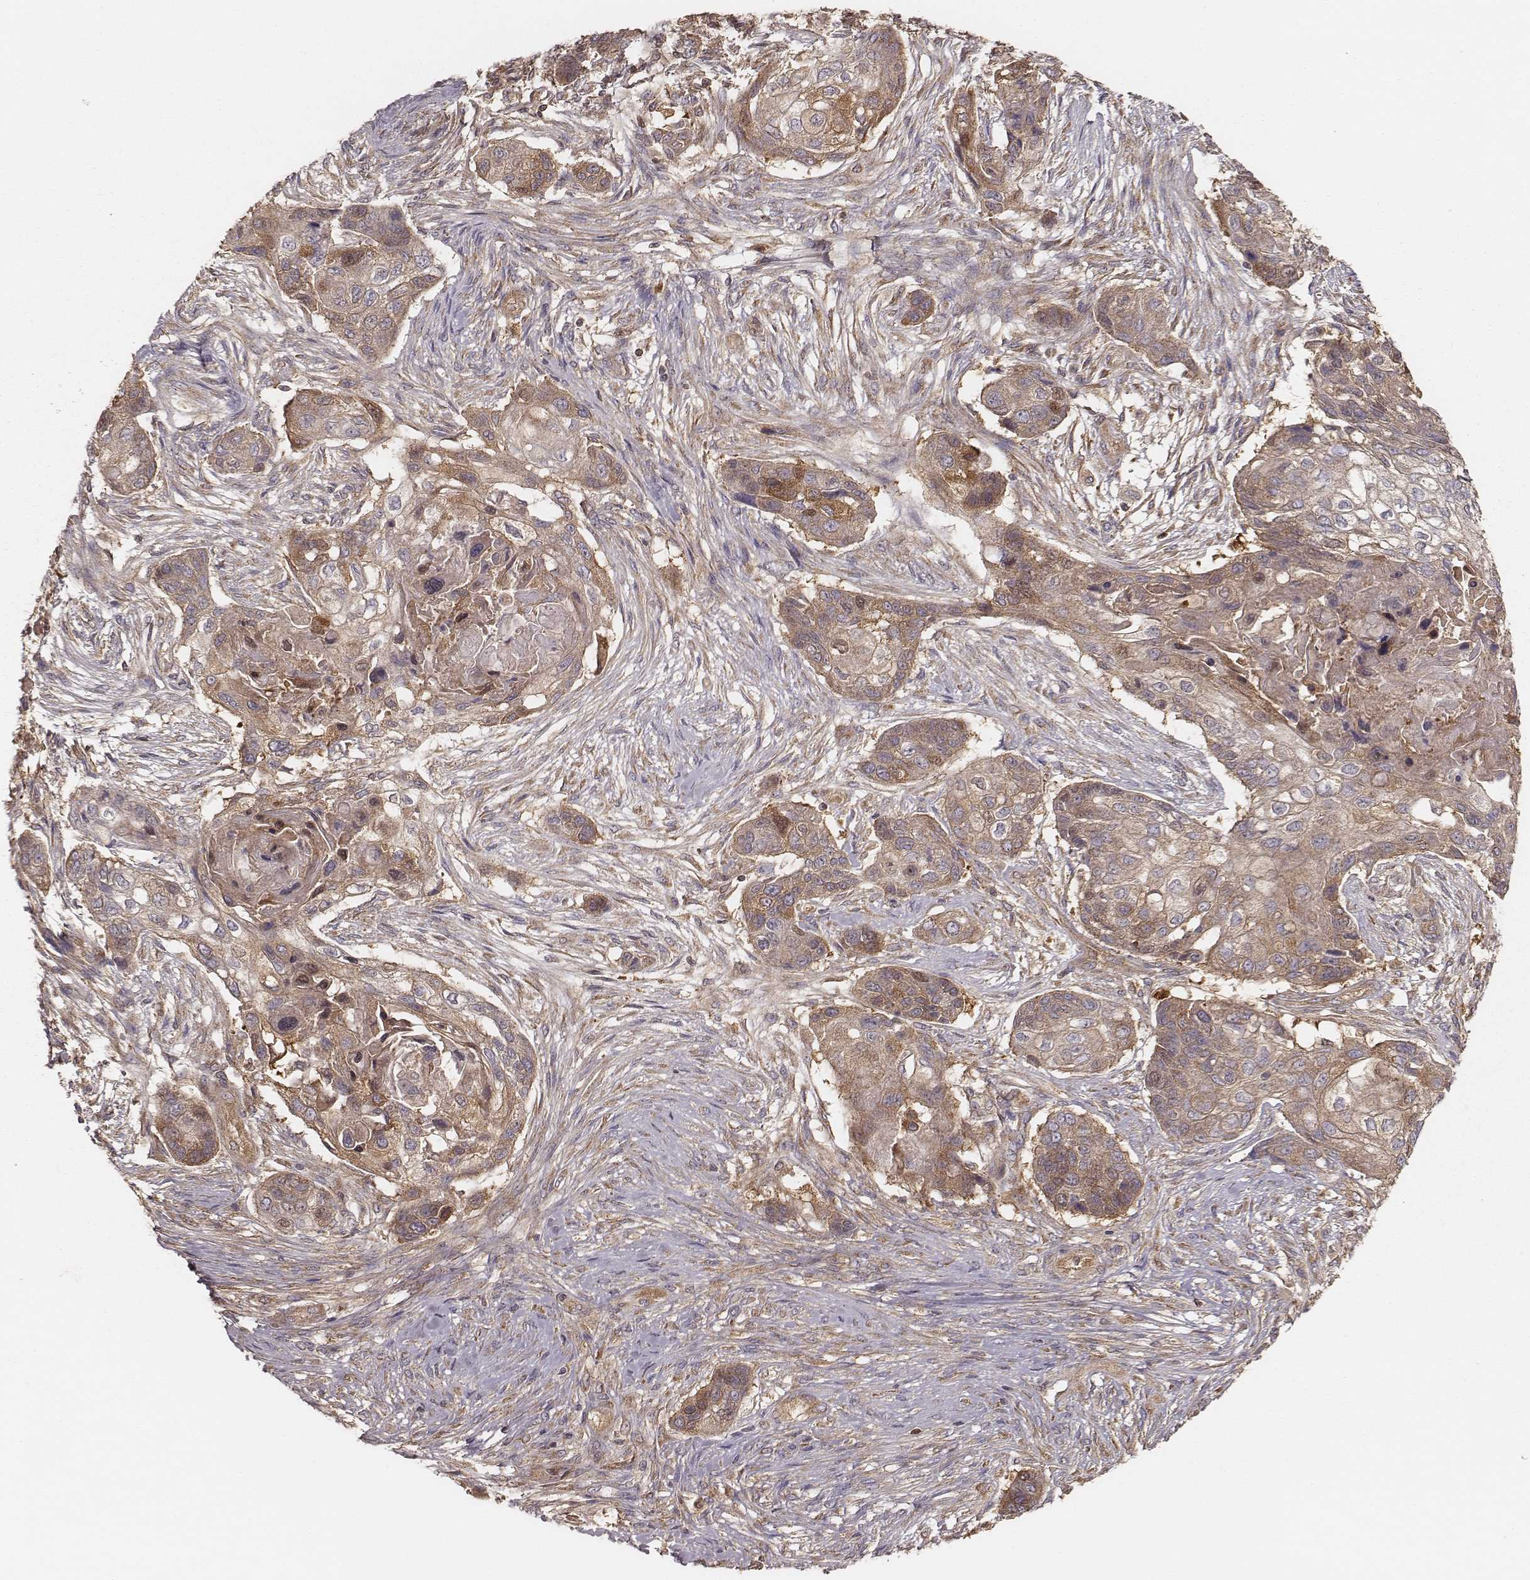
{"staining": {"intensity": "moderate", "quantity": ">75%", "location": "cytoplasmic/membranous"}, "tissue": "lung cancer", "cell_type": "Tumor cells", "image_type": "cancer", "snomed": [{"axis": "morphology", "description": "Squamous cell carcinoma, NOS"}, {"axis": "topography", "description": "Lung"}], "caption": "The immunohistochemical stain labels moderate cytoplasmic/membranous staining in tumor cells of lung cancer tissue.", "gene": "CARS1", "patient": {"sex": "male", "age": 69}}